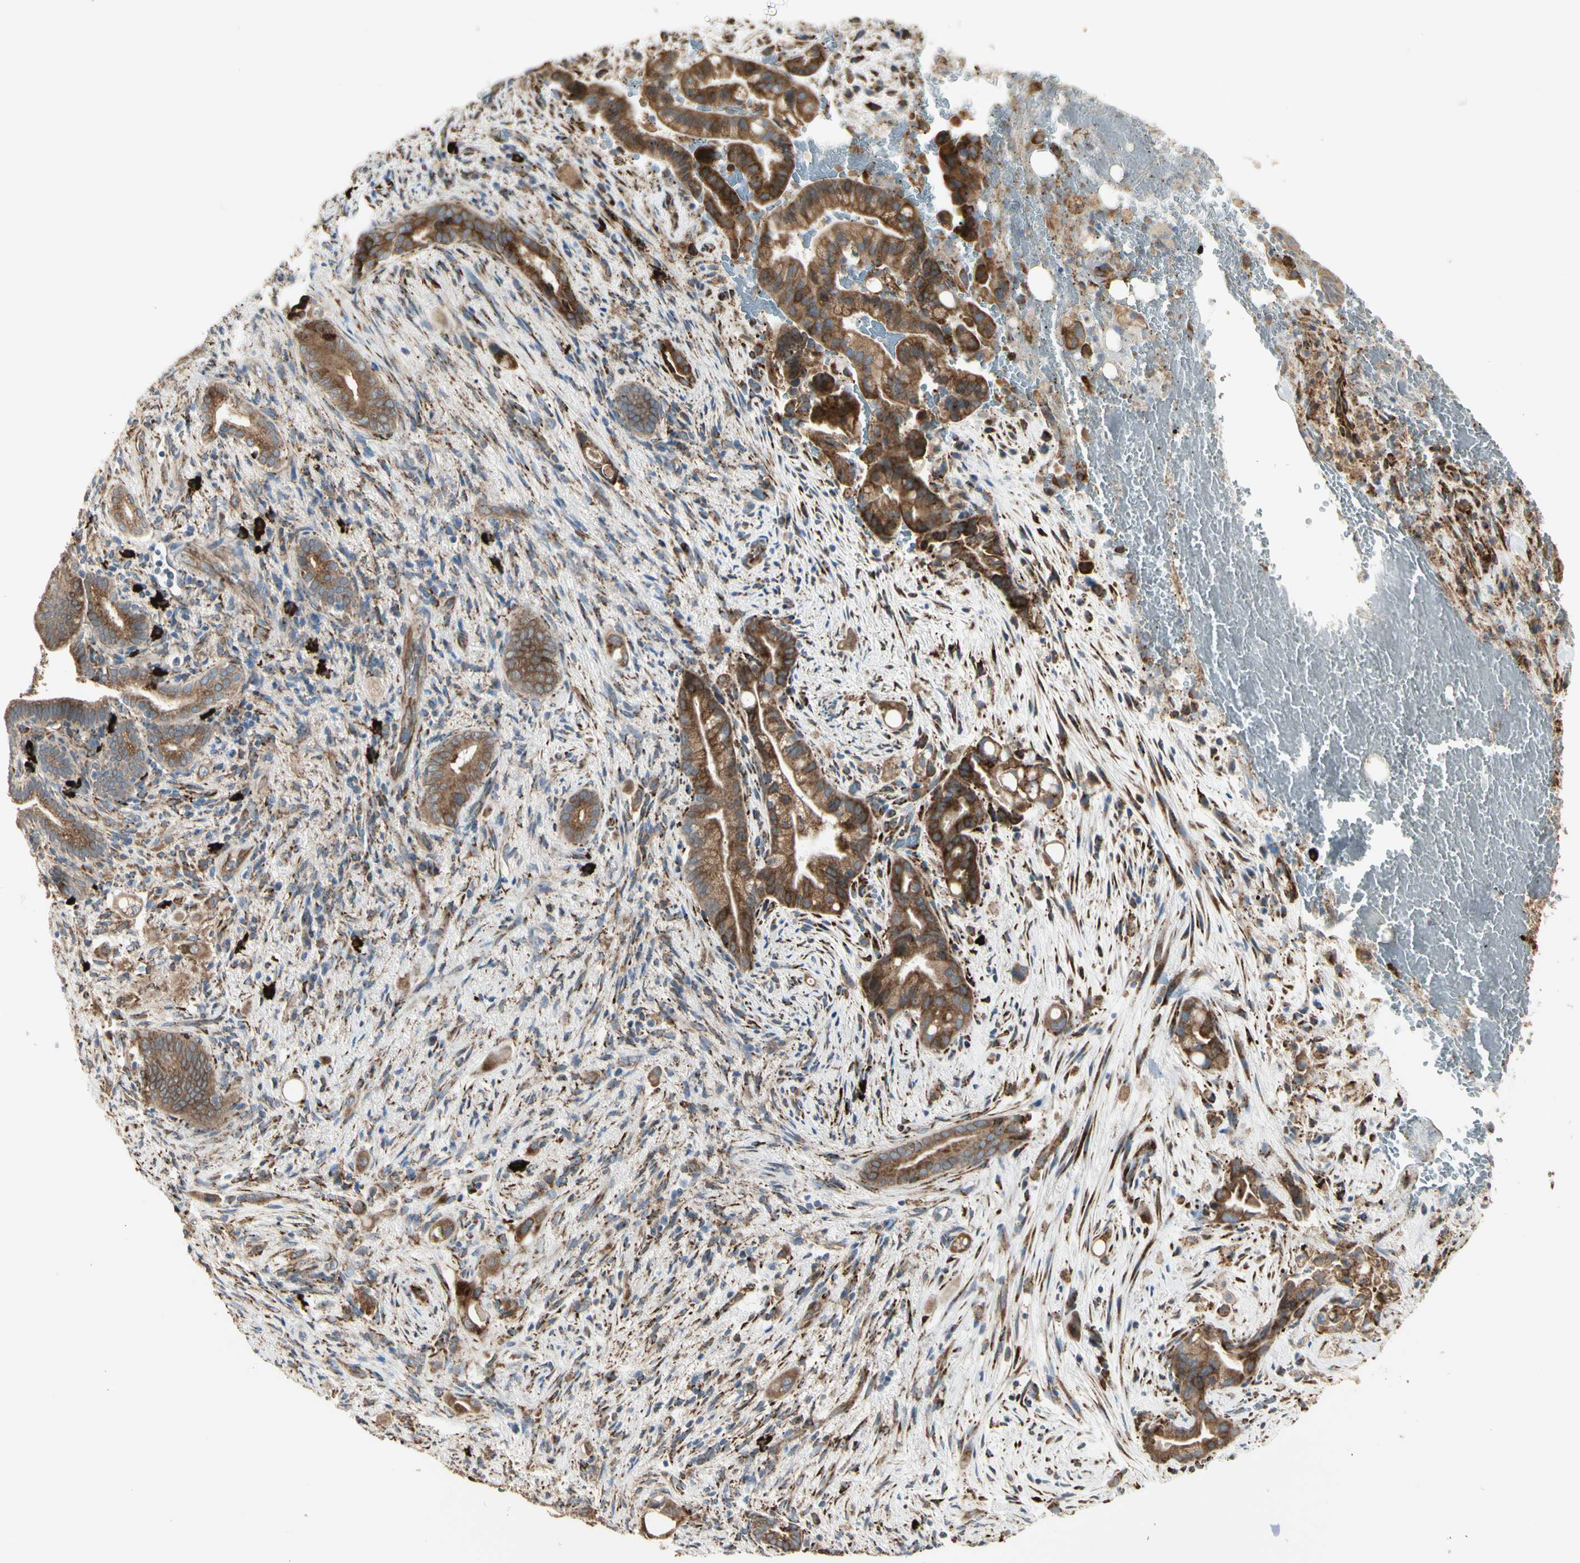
{"staining": {"intensity": "strong", "quantity": ">75%", "location": "cytoplasmic/membranous"}, "tissue": "liver cancer", "cell_type": "Tumor cells", "image_type": "cancer", "snomed": [{"axis": "morphology", "description": "Cholangiocarcinoma"}, {"axis": "topography", "description": "Liver"}], "caption": "A brown stain highlights strong cytoplasmic/membranous expression of a protein in liver cancer (cholangiocarcinoma) tumor cells. (DAB (3,3'-diaminobenzidine) IHC, brown staining for protein, blue staining for nuclei).", "gene": "HSP90B1", "patient": {"sex": "female", "age": 68}}